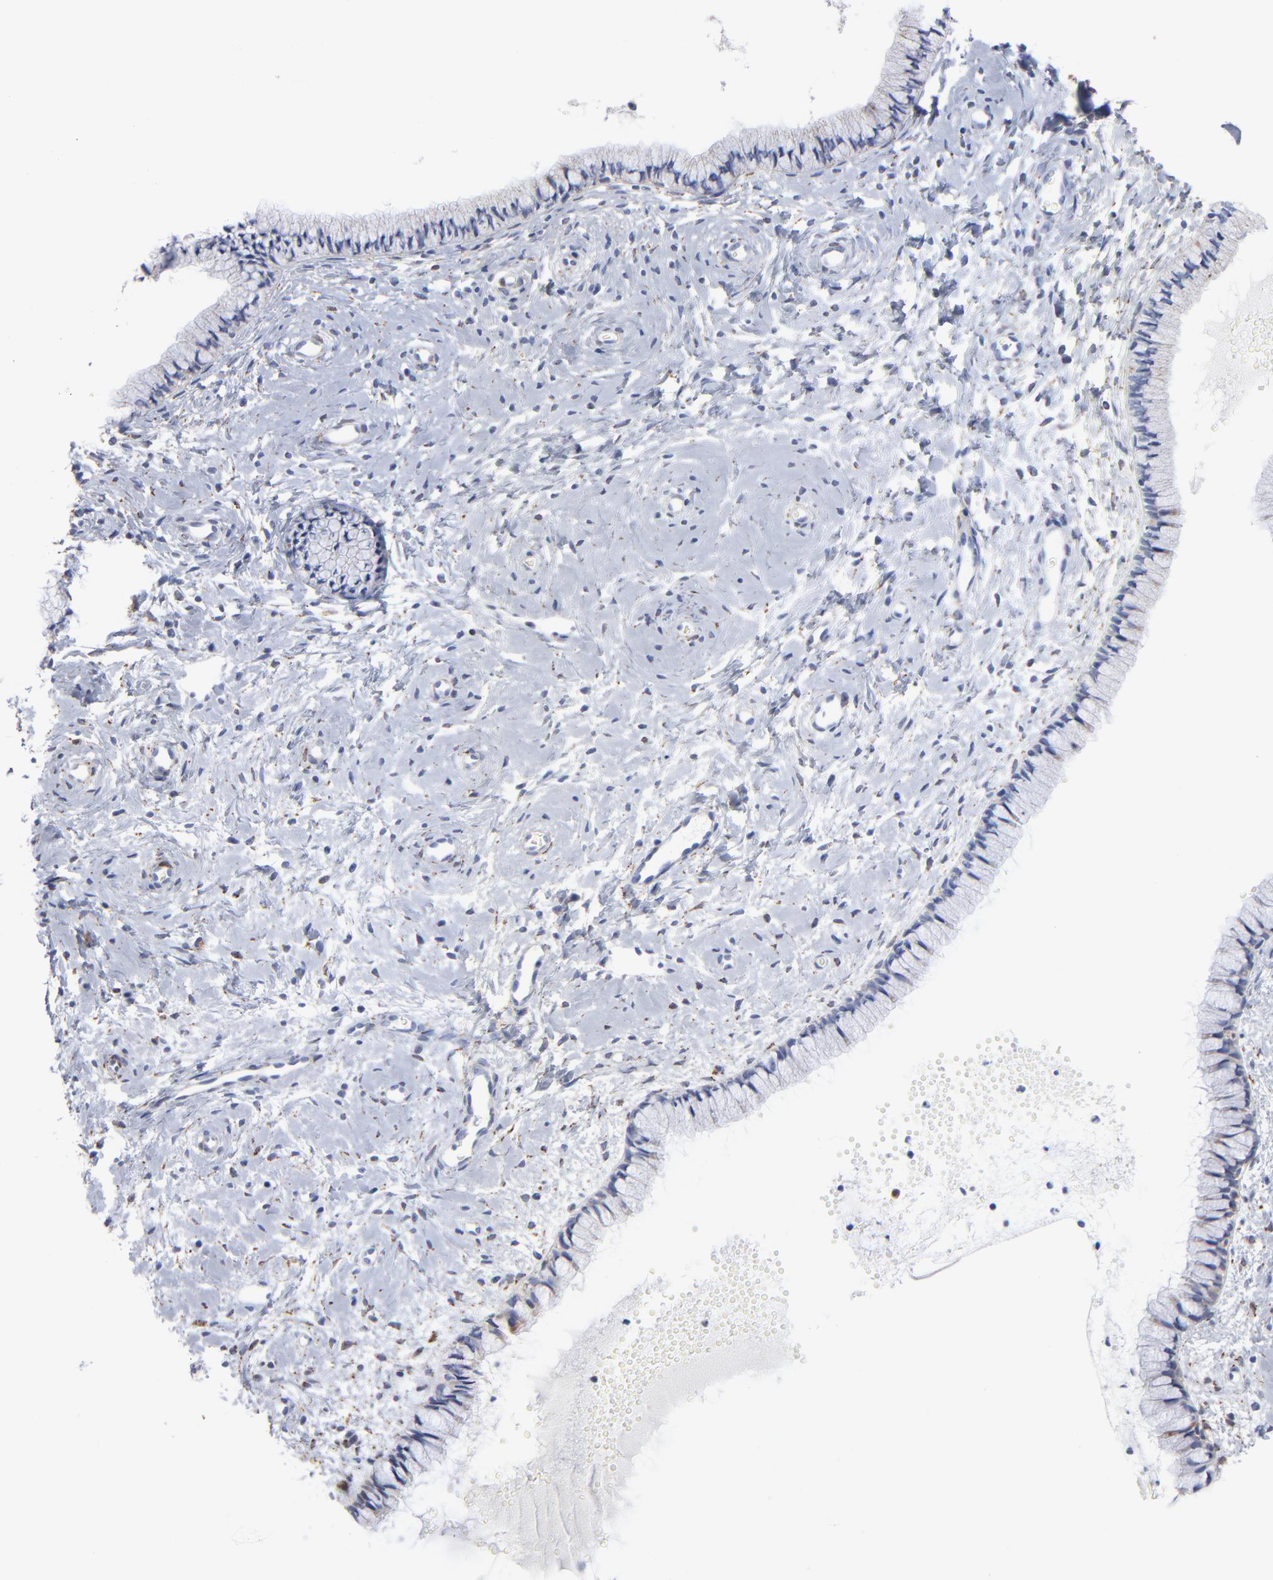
{"staining": {"intensity": "weak", "quantity": ">75%", "location": "cytoplasmic/membranous"}, "tissue": "cervix", "cell_type": "Glandular cells", "image_type": "normal", "snomed": [{"axis": "morphology", "description": "Normal tissue, NOS"}, {"axis": "topography", "description": "Cervix"}], "caption": "Glandular cells reveal low levels of weak cytoplasmic/membranous positivity in about >75% of cells in normal human cervix. The staining is performed using DAB brown chromogen to label protein expression. The nuclei are counter-stained blue using hematoxylin.", "gene": "CHCHD10", "patient": {"sex": "female", "age": 46}}